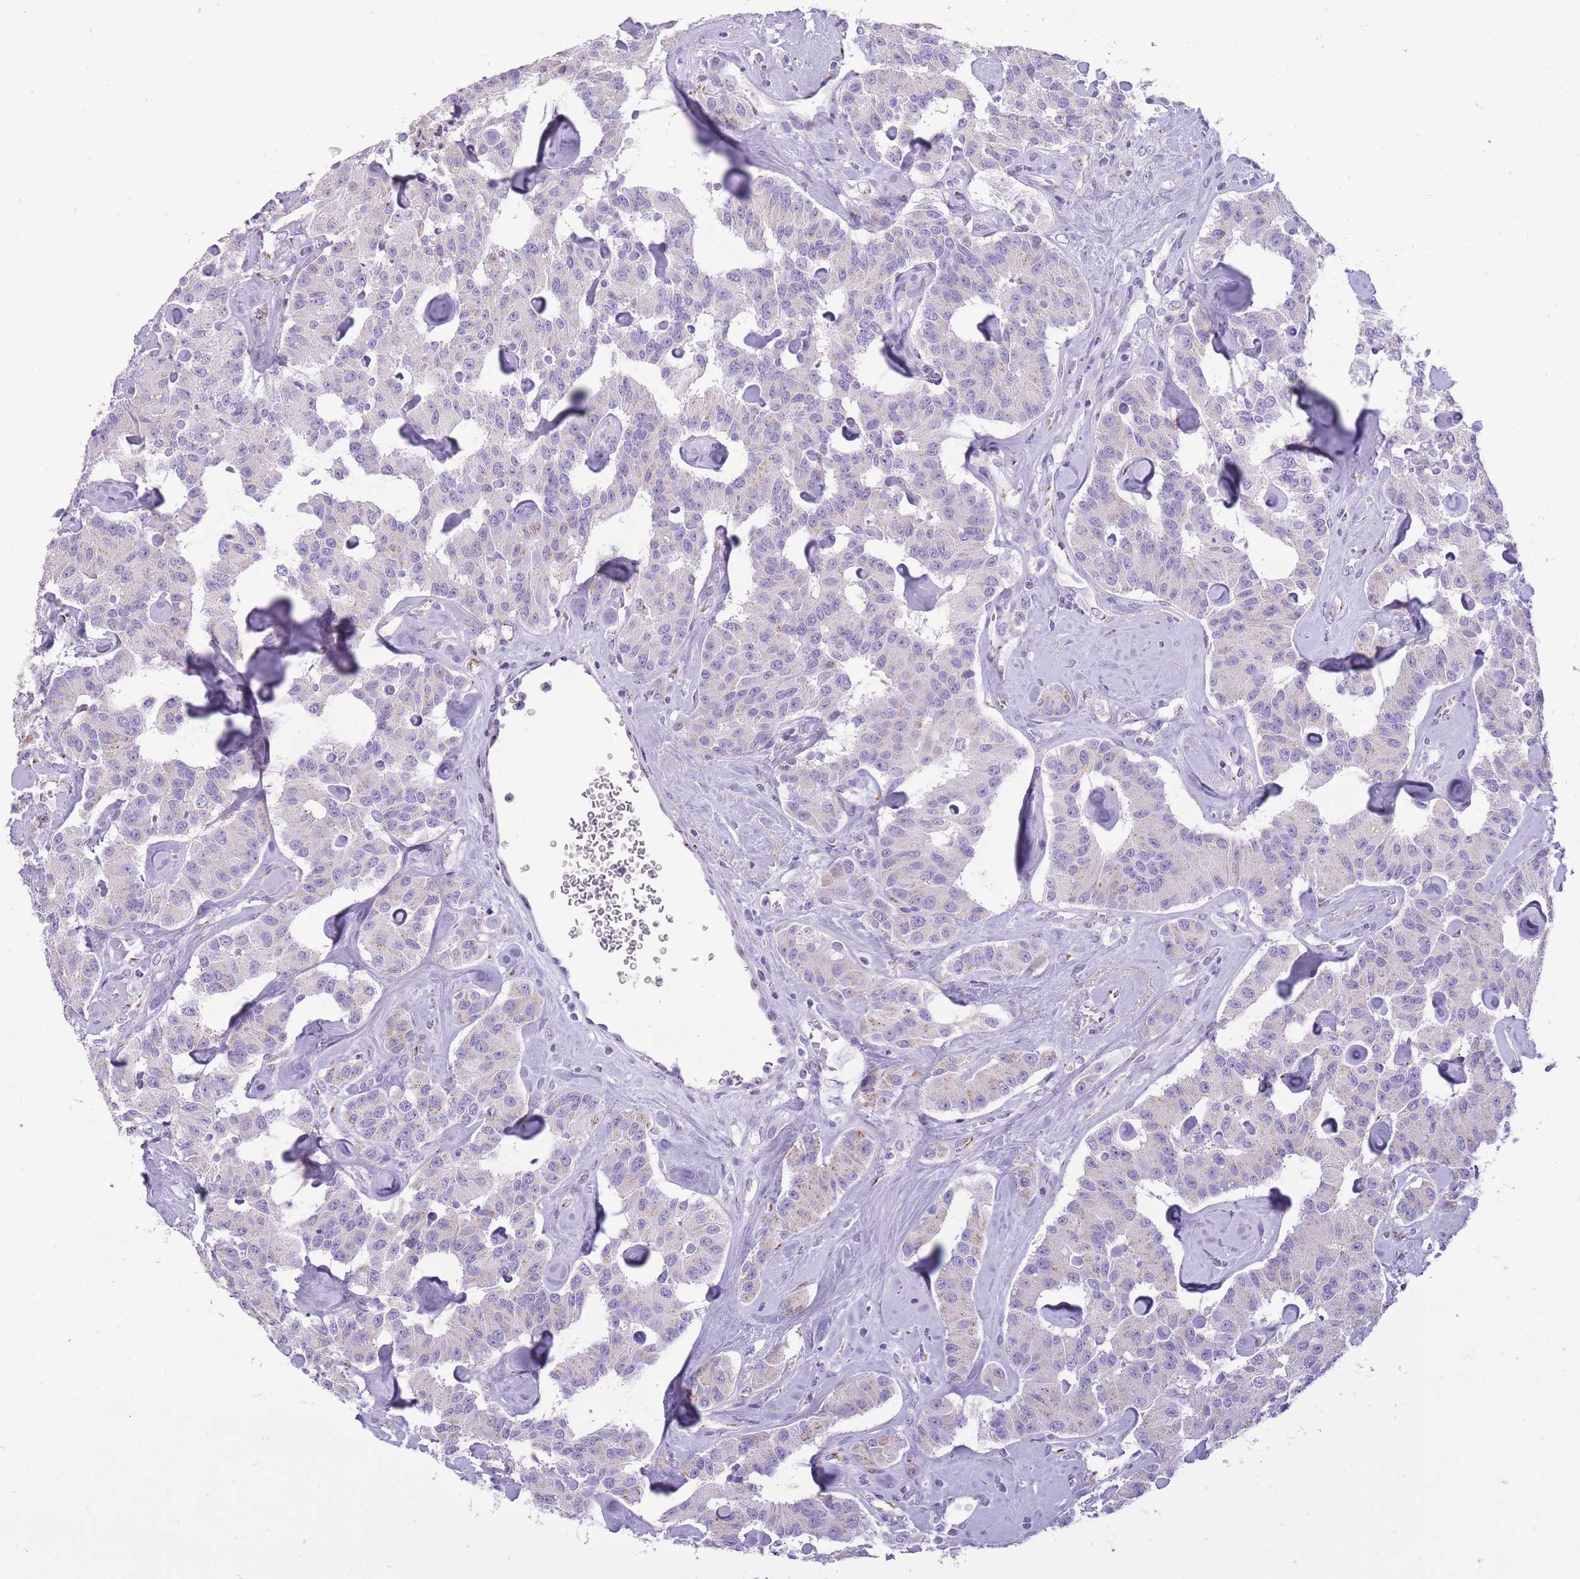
{"staining": {"intensity": "weak", "quantity": "<25%", "location": "cytoplasmic/membranous"}, "tissue": "carcinoid", "cell_type": "Tumor cells", "image_type": "cancer", "snomed": [{"axis": "morphology", "description": "Carcinoid, malignant, NOS"}, {"axis": "topography", "description": "Pancreas"}], "caption": "Micrograph shows no protein expression in tumor cells of carcinoid tissue. Nuclei are stained in blue.", "gene": "B4GALT2", "patient": {"sex": "male", "age": 41}}